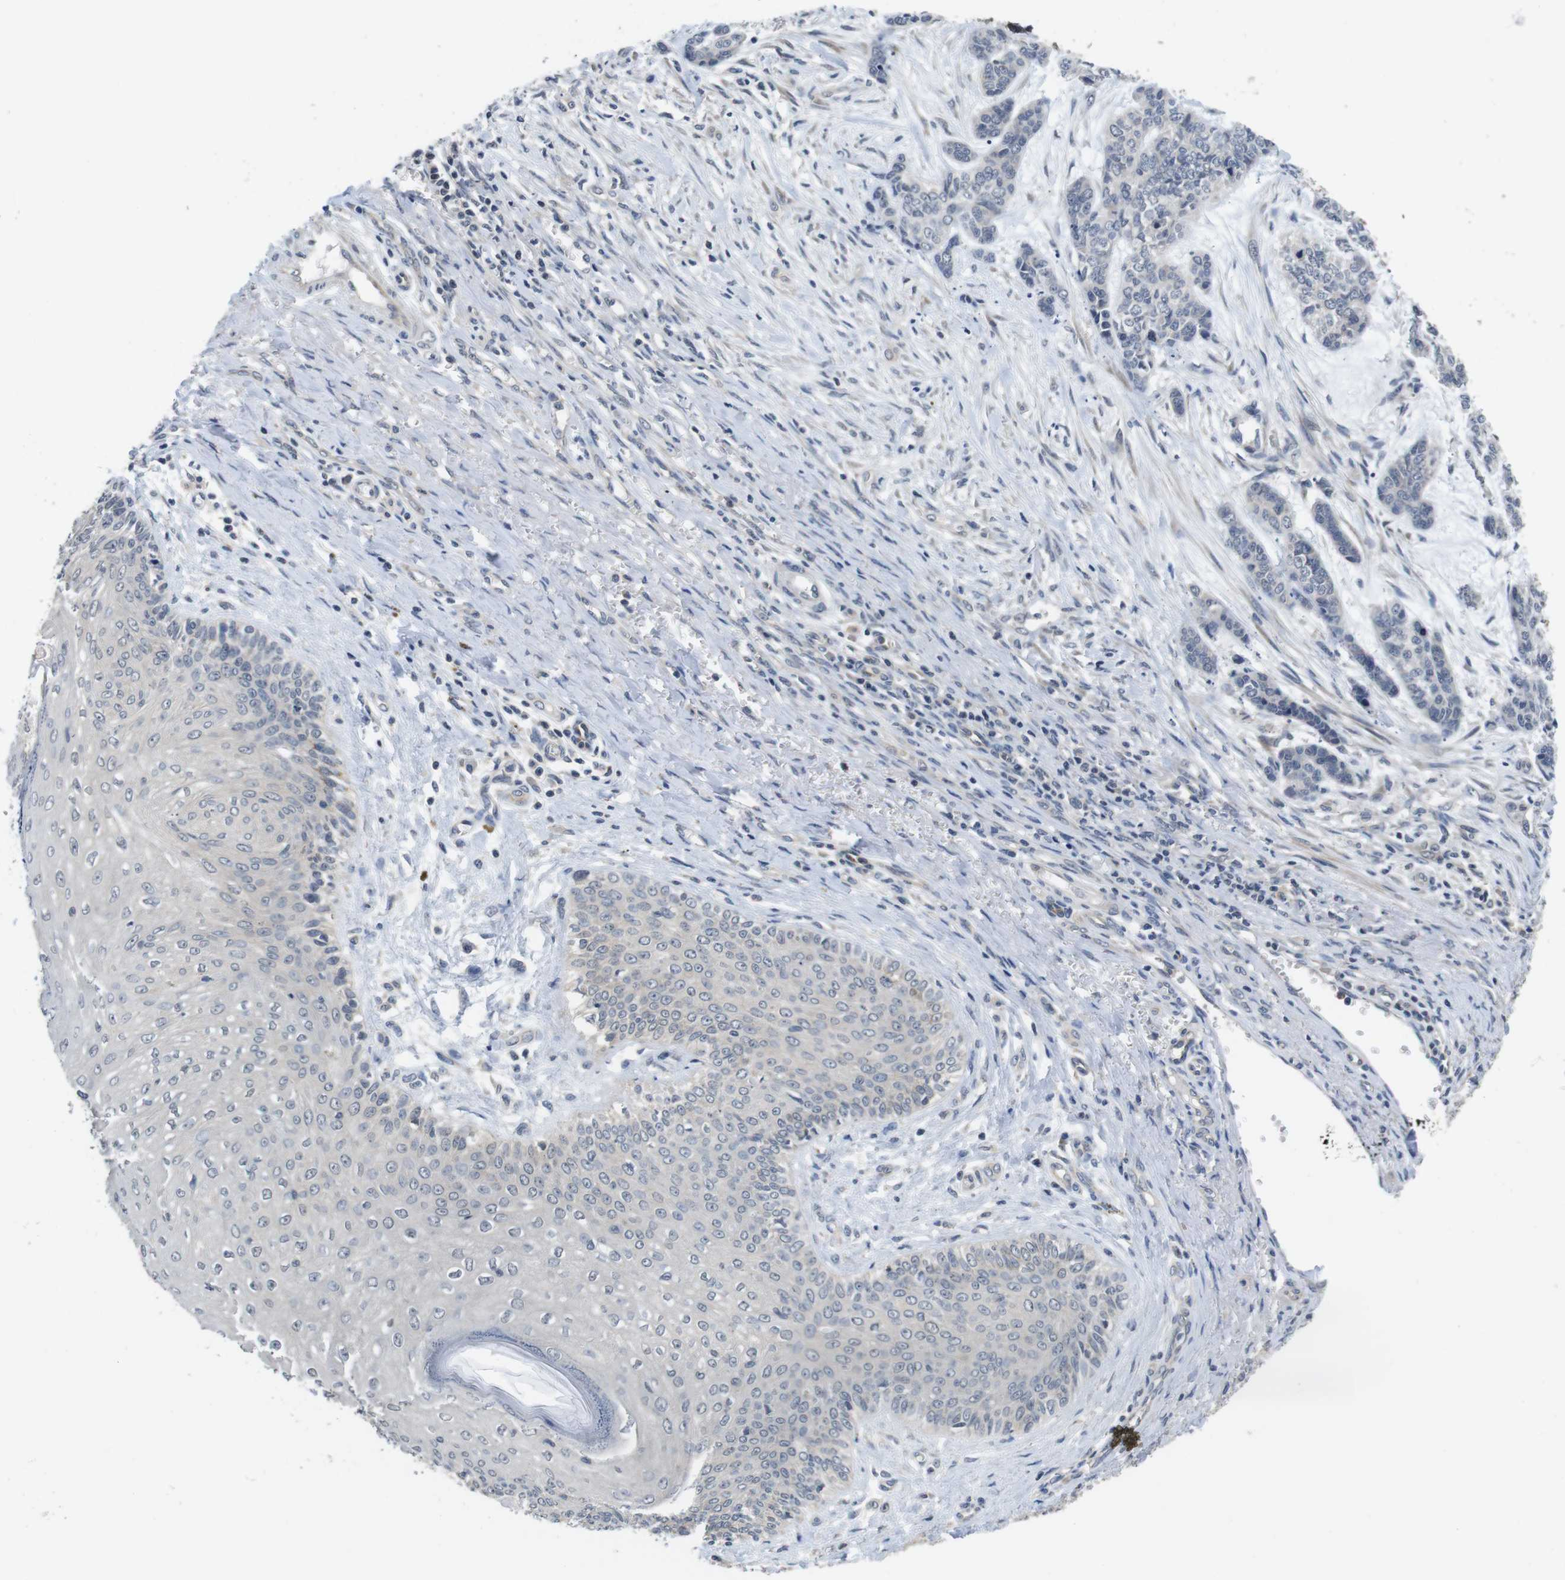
{"staining": {"intensity": "negative", "quantity": "none", "location": "none"}, "tissue": "skin cancer", "cell_type": "Tumor cells", "image_type": "cancer", "snomed": [{"axis": "morphology", "description": "Basal cell carcinoma"}, {"axis": "topography", "description": "Skin"}], "caption": "Immunohistochemical staining of human basal cell carcinoma (skin) displays no significant positivity in tumor cells.", "gene": "FADD", "patient": {"sex": "female", "age": 64}}